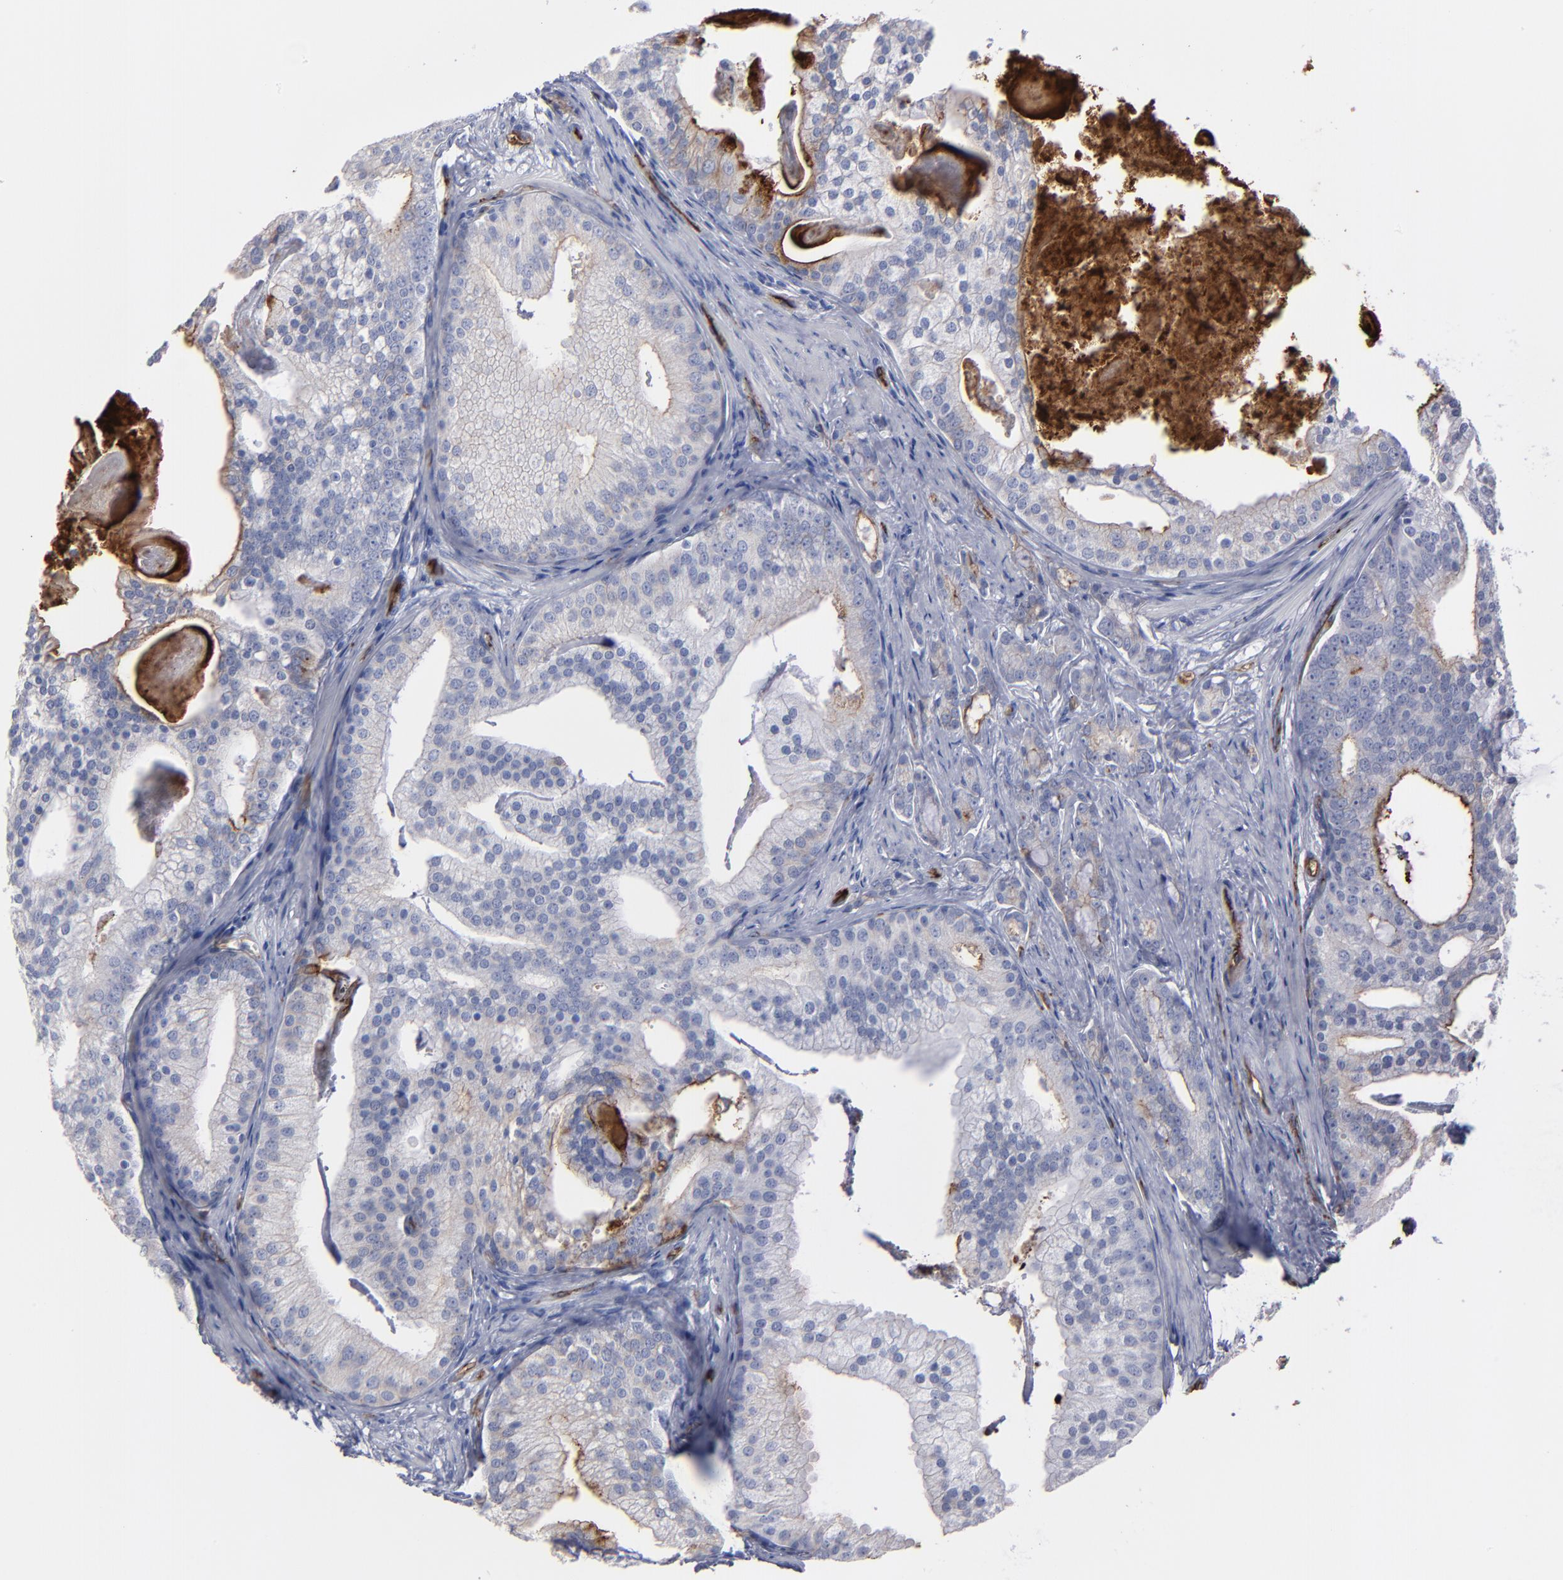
{"staining": {"intensity": "weak", "quantity": "<25%", "location": "cytoplasmic/membranous"}, "tissue": "prostate cancer", "cell_type": "Tumor cells", "image_type": "cancer", "snomed": [{"axis": "morphology", "description": "Adenocarcinoma, Low grade"}, {"axis": "topography", "description": "Prostate"}], "caption": "Tumor cells show no significant protein staining in prostate cancer.", "gene": "TM4SF1", "patient": {"sex": "male", "age": 58}}